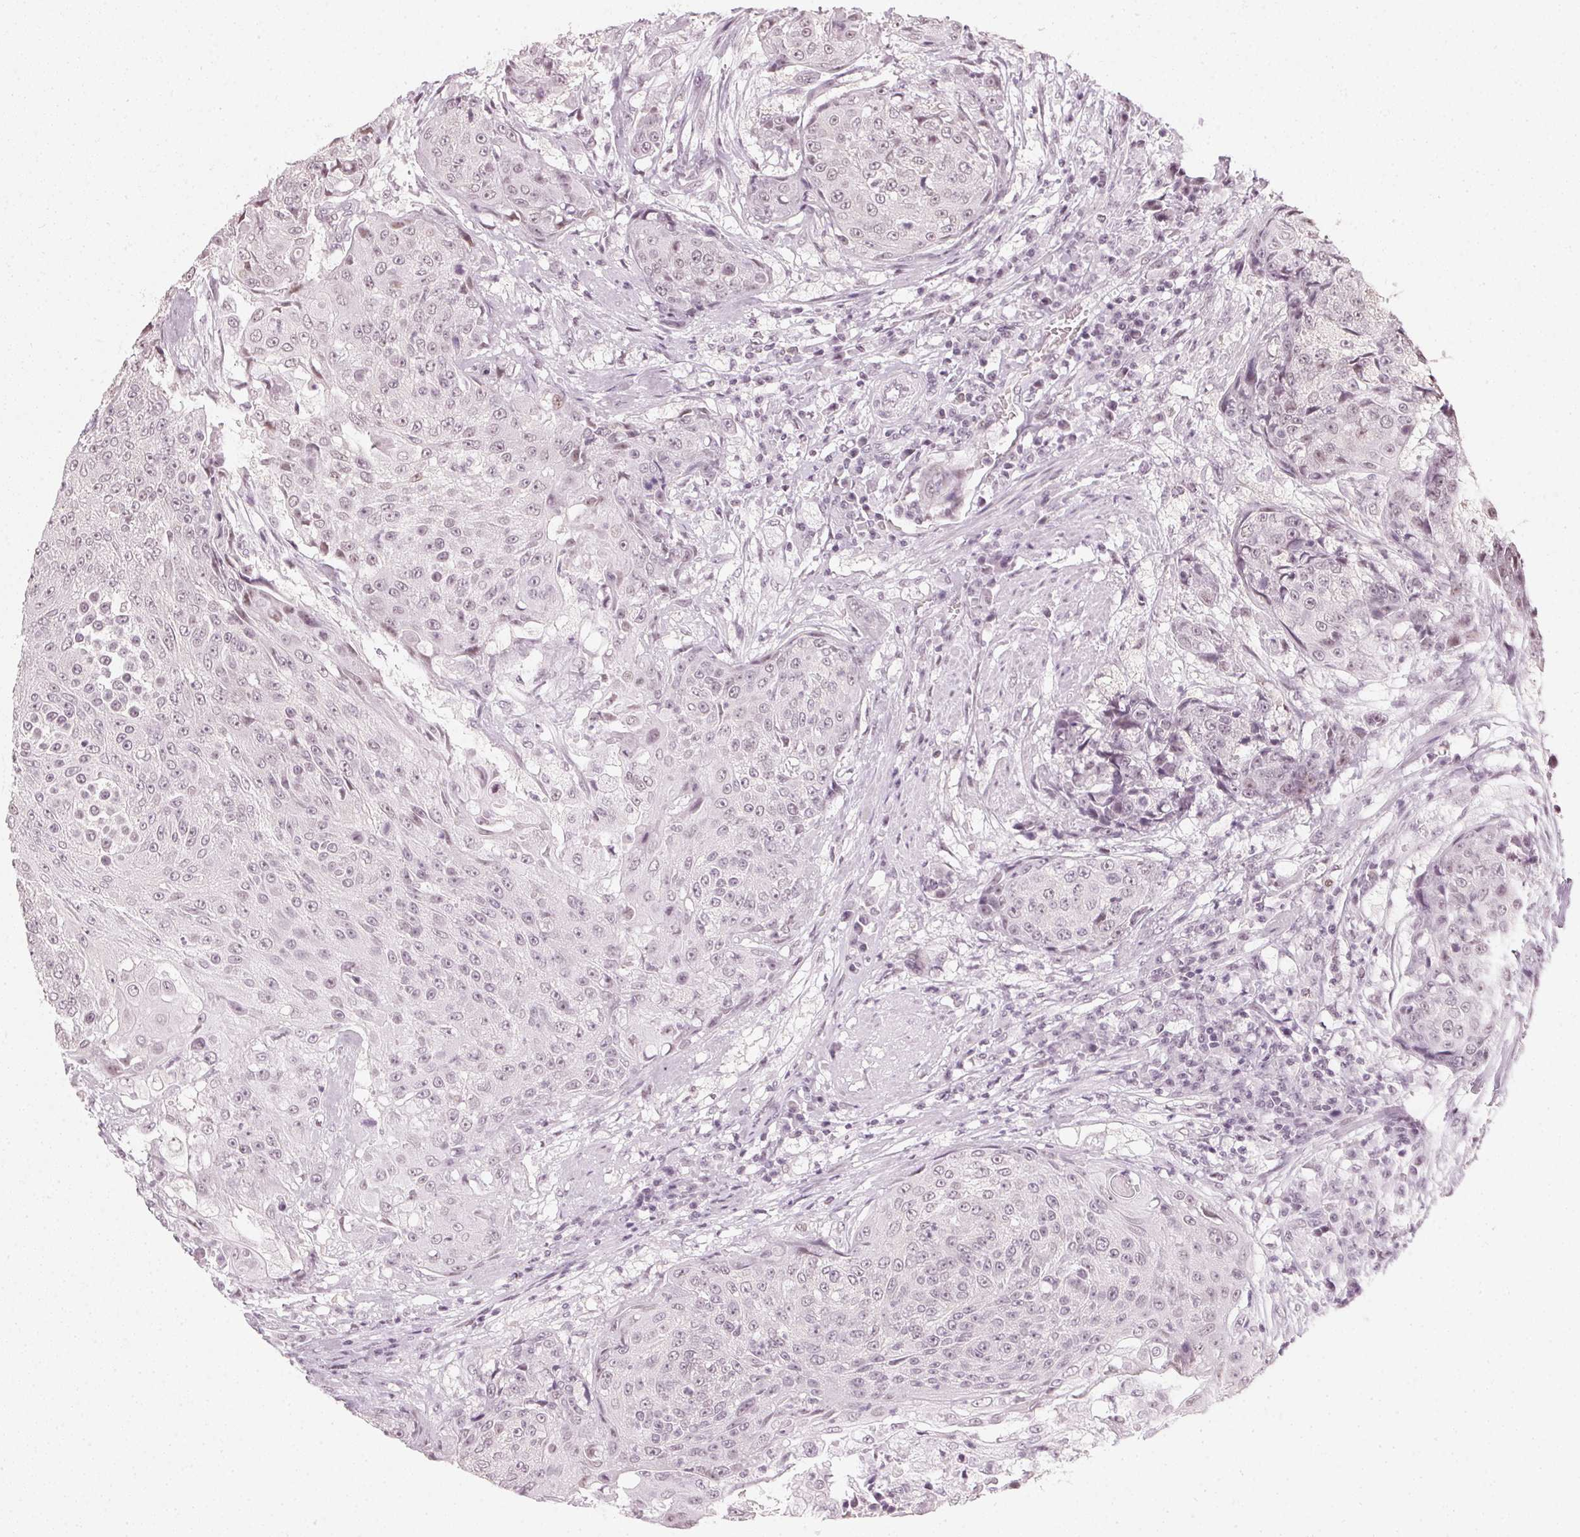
{"staining": {"intensity": "weak", "quantity": "<25%", "location": "nuclear"}, "tissue": "urothelial cancer", "cell_type": "Tumor cells", "image_type": "cancer", "snomed": [{"axis": "morphology", "description": "Urothelial carcinoma, High grade"}, {"axis": "topography", "description": "Urinary bladder"}], "caption": "Tumor cells show no significant positivity in high-grade urothelial carcinoma. The staining is performed using DAB brown chromogen with nuclei counter-stained in using hematoxylin.", "gene": "DNAJC6", "patient": {"sex": "female", "age": 63}}